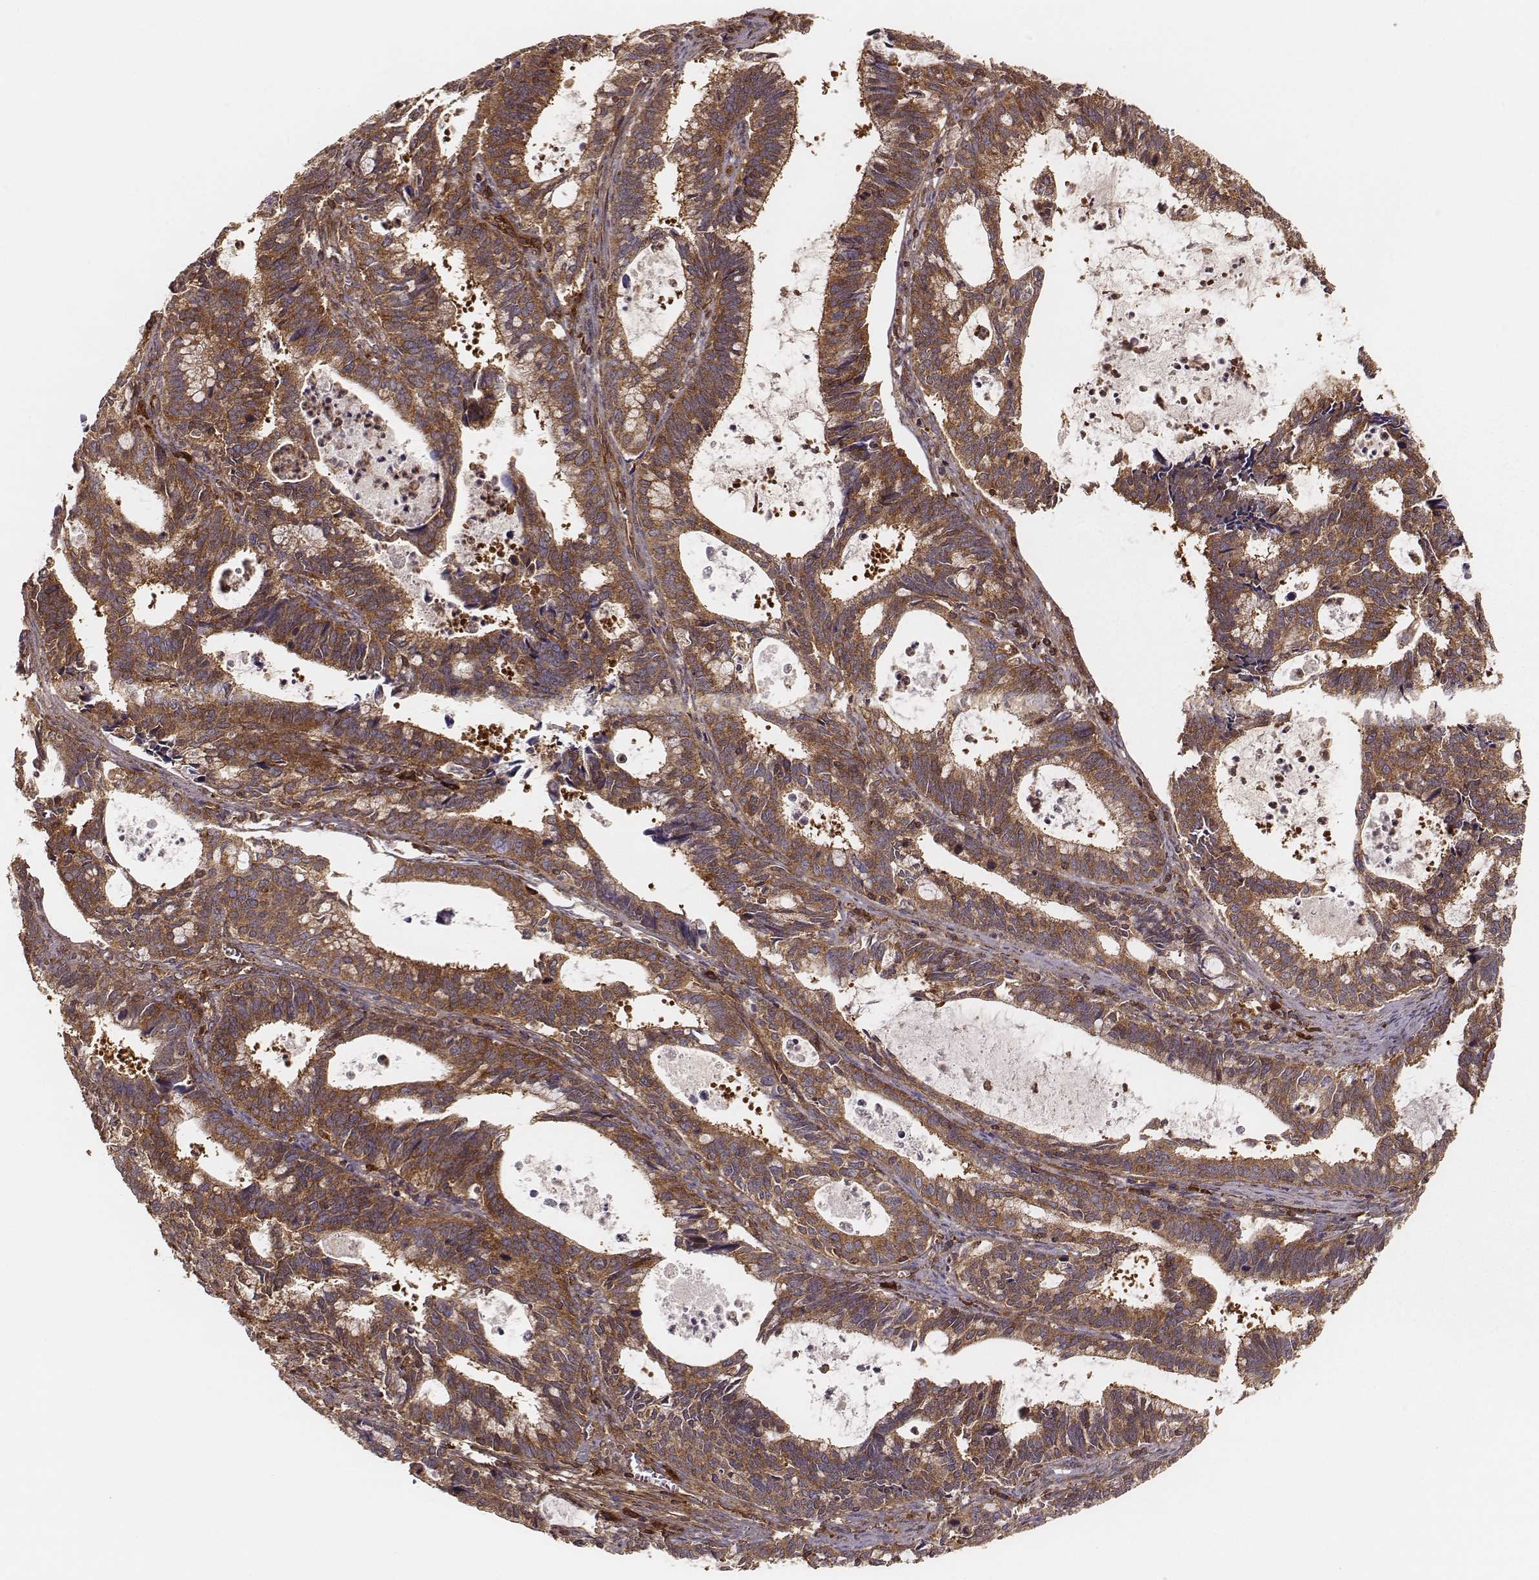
{"staining": {"intensity": "moderate", "quantity": ">75%", "location": "cytoplasmic/membranous"}, "tissue": "cervical cancer", "cell_type": "Tumor cells", "image_type": "cancer", "snomed": [{"axis": "morphology", "description": "Adenocarcinoma, NOS"}, {"axis": "topography", "description": "Cervix"}], "caption": "Adenocarcinoma (cervical) stained with a brown dye shows moderate cytoplasmic/membranous positive positivity in about >75% of tumor cells.", "gene": "CARS1", "patient": {"sex": "female", "age": 42}}